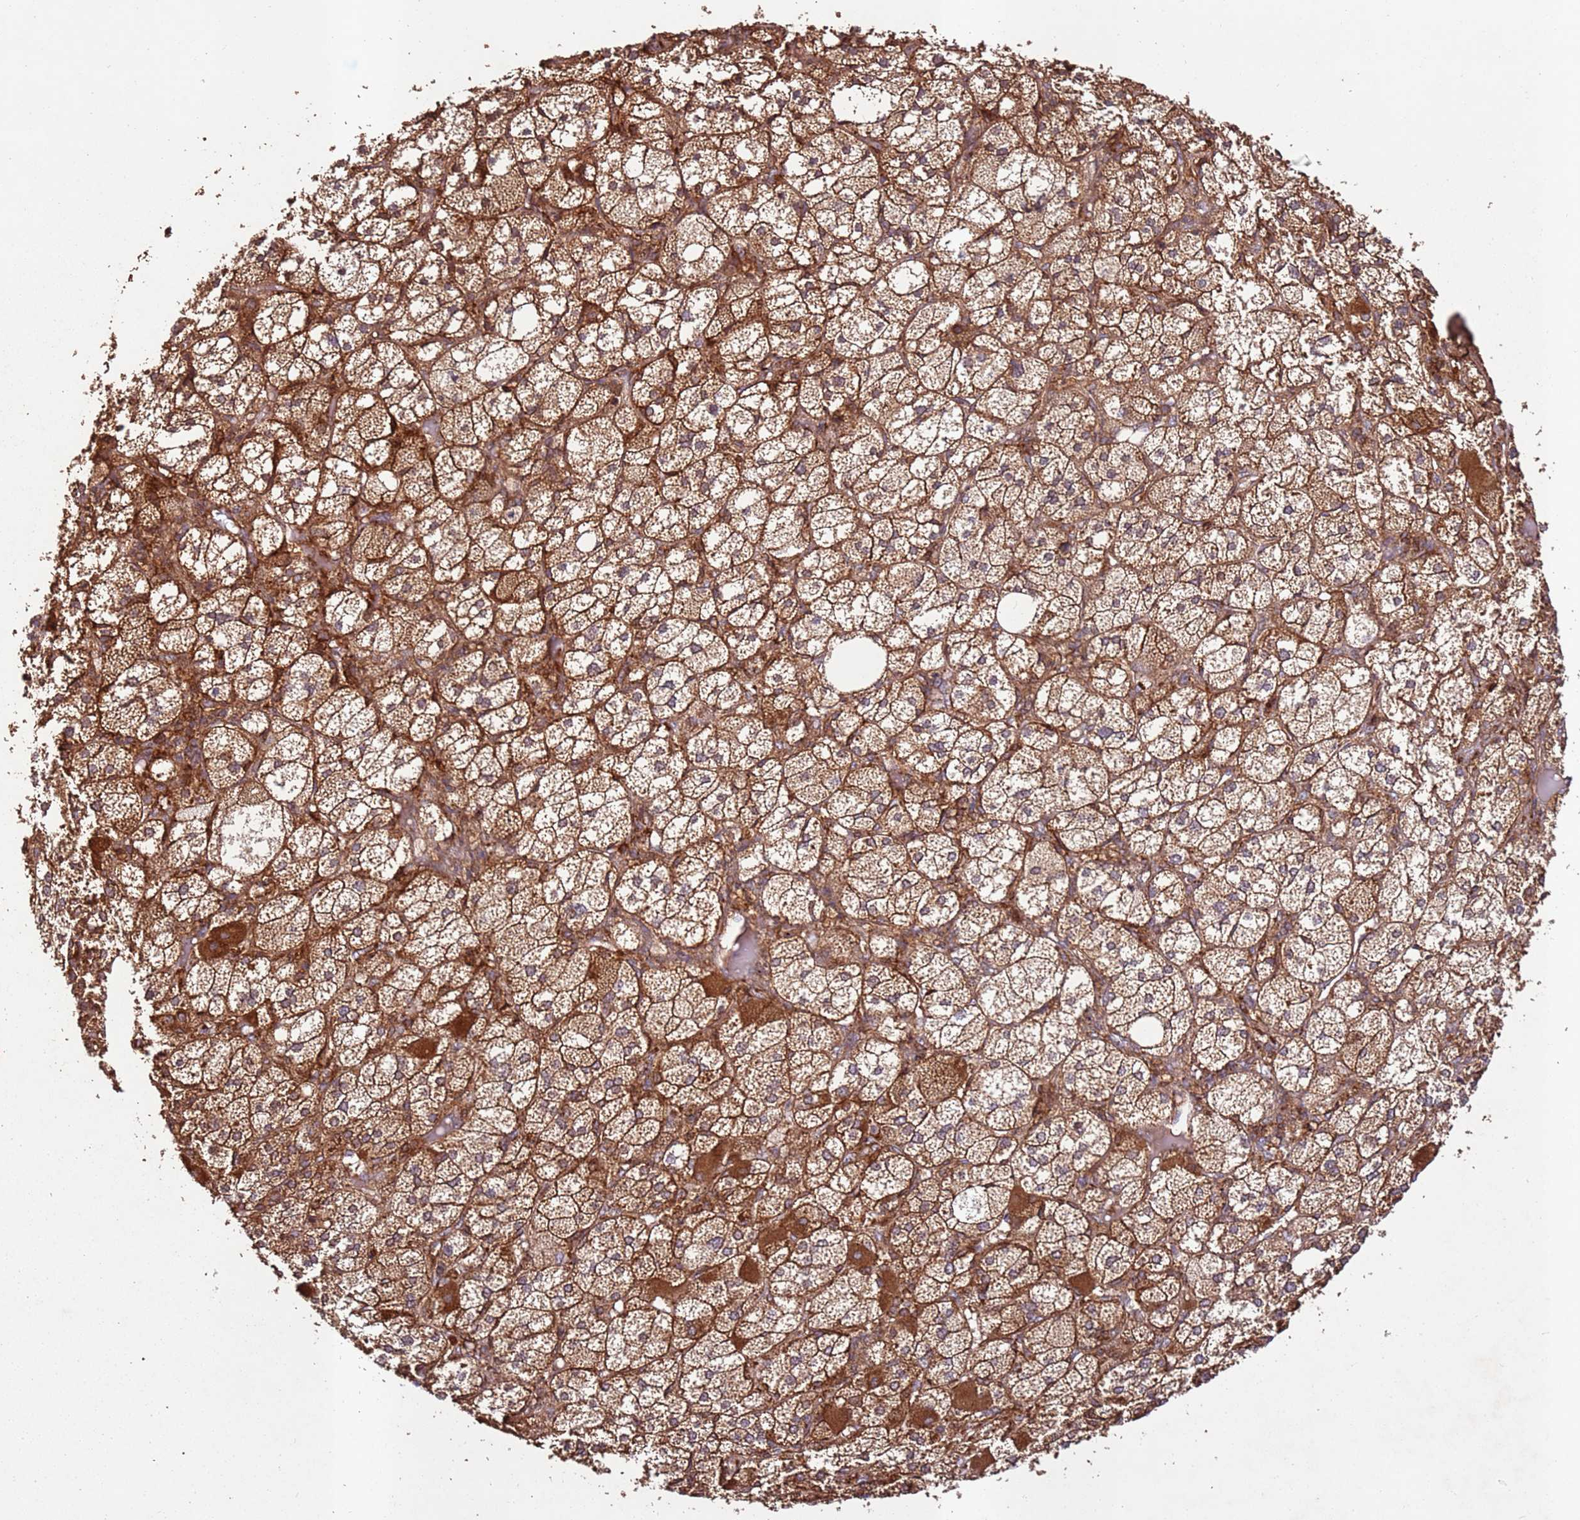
{"staining": {"intensity": "strong", "quantity": ">75%", "location": "cytoplasmic/membranous"}, "tissue": "adrenal gland", "cell_type": "Glandular cells", "image_type": "normal", "snomed": [{"axis": "morphology", "description": "Normal tissue, NOS"}, {"axis": "topography", "description": "Adrenal gland"}], "caption": "An image showing strong cytoplasmic/membranous expression in about >75% of glandular cells in benign adrenal gland, as visualized by brown immunohistochemical staining.", "gene": "FAM186A", "patient": {"sex": "female", "age": 61}}